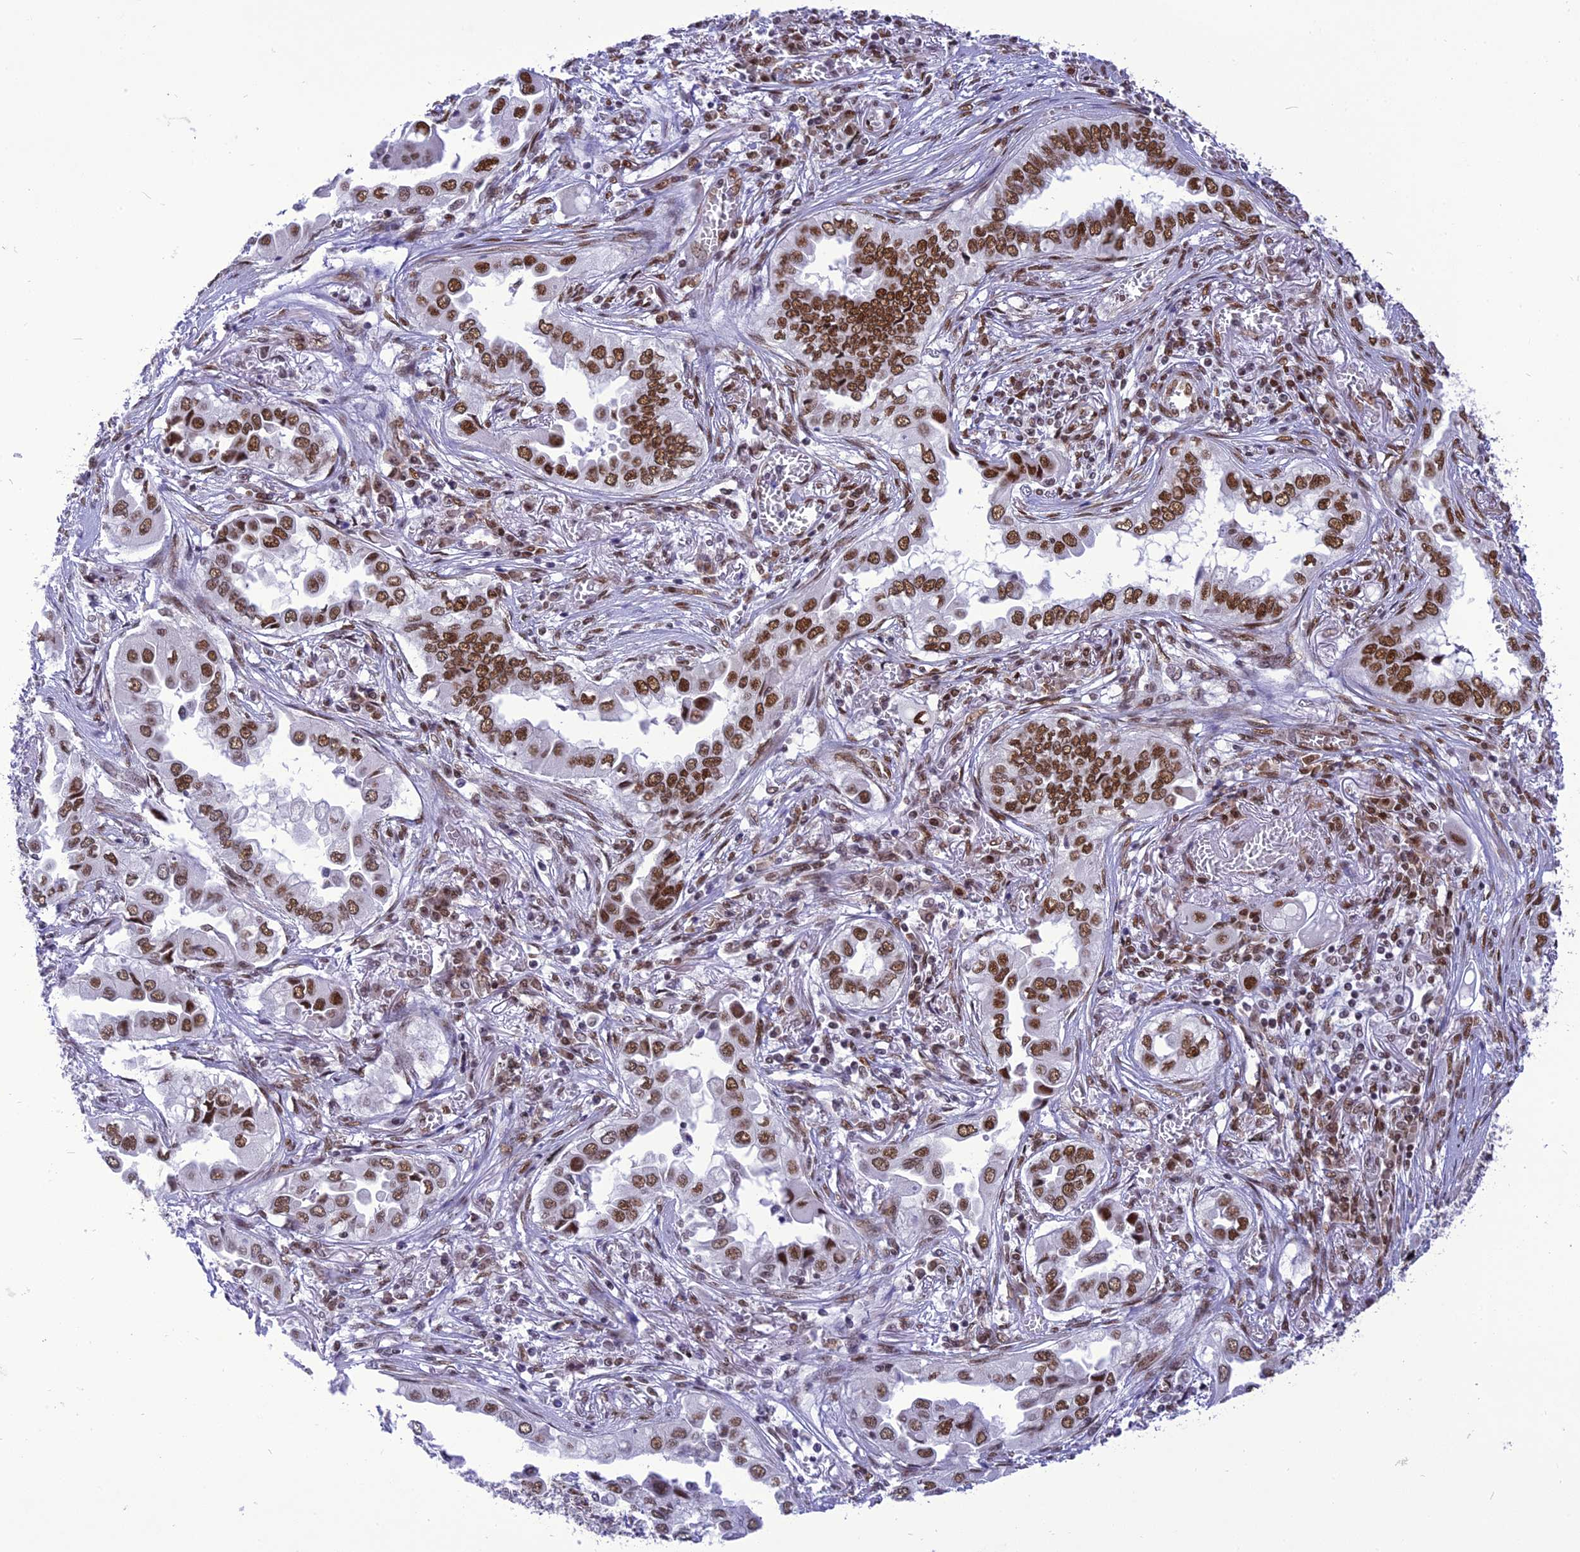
{"staining": {"intensity": "strong", "quantity": ">75%", "location": "nuclear"}, "tissue": "lung cancer", "cell_type": "Tumor cells", "image_type": "cancer", "snomed": [{"axis": "morphology", "description": "Adenocarcinoma, NOS"}, {"axis": "topography", "description": "Lung"}], "caption": "Adenocarcinoma (lung) stained with a brown dye shows strong nuclear positive expression in about >75% of tumor cells.", "gene": "DDX1", "patient": {"sex": "female", "age": 76}}